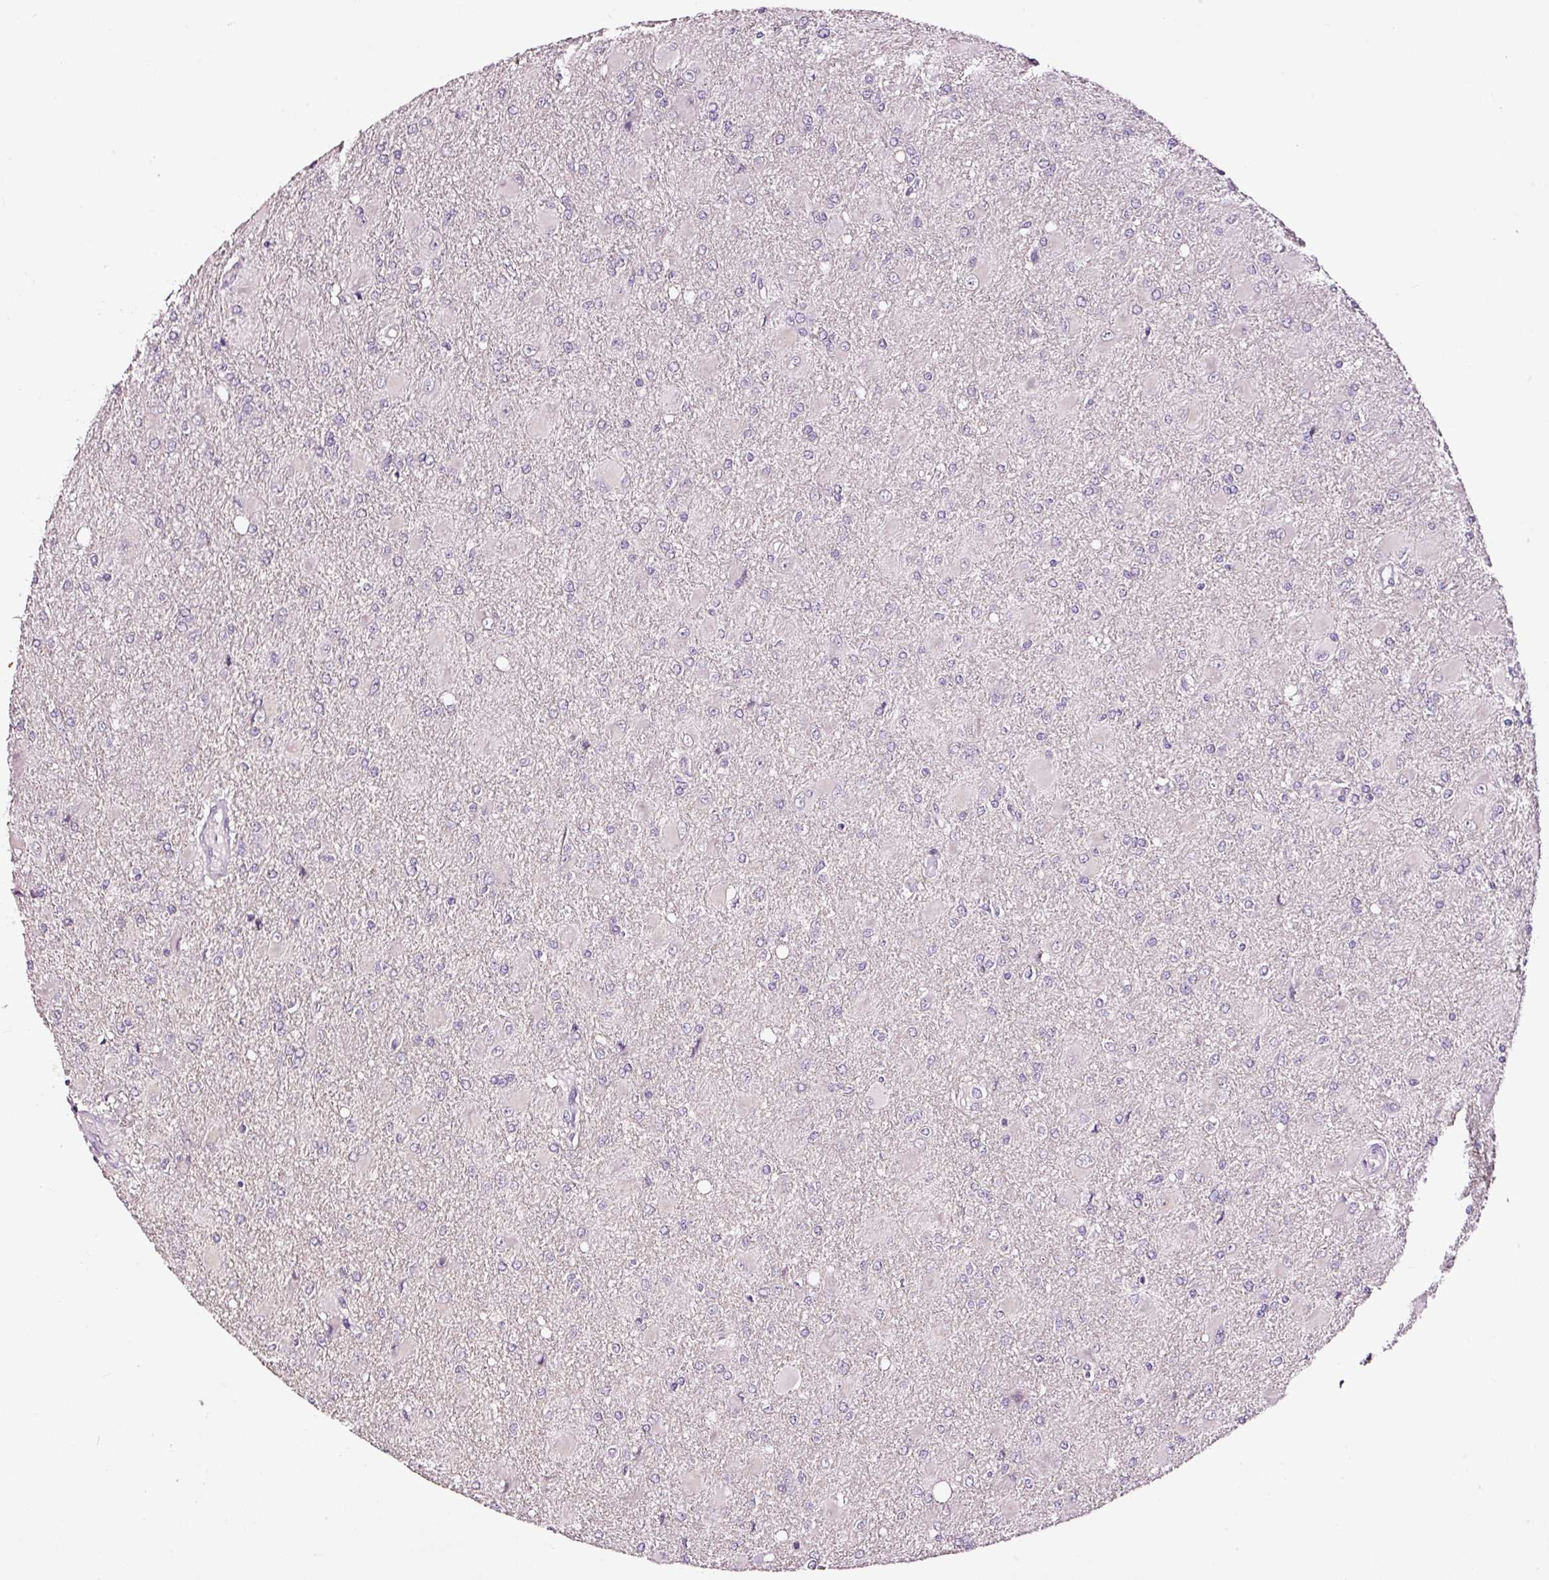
{"staining": {"intensity": "negative", "quantity": "none", "location": "none"}, "tissue": "glioma", "cell_type": "Tumor cells", "image_type": "cancer", "snomed": [{"axis": "morphology", "description": "Glioma, malignant, High grade"}, {"axis": "topography", "description": "Brain"}], "caption": "IHC photomicrograph of glioma stained for a protein (brown), which exhibits no positivity in tumor cells.", "gene": "UTP14A", "patient": {"sex": "male", "age": 67}}